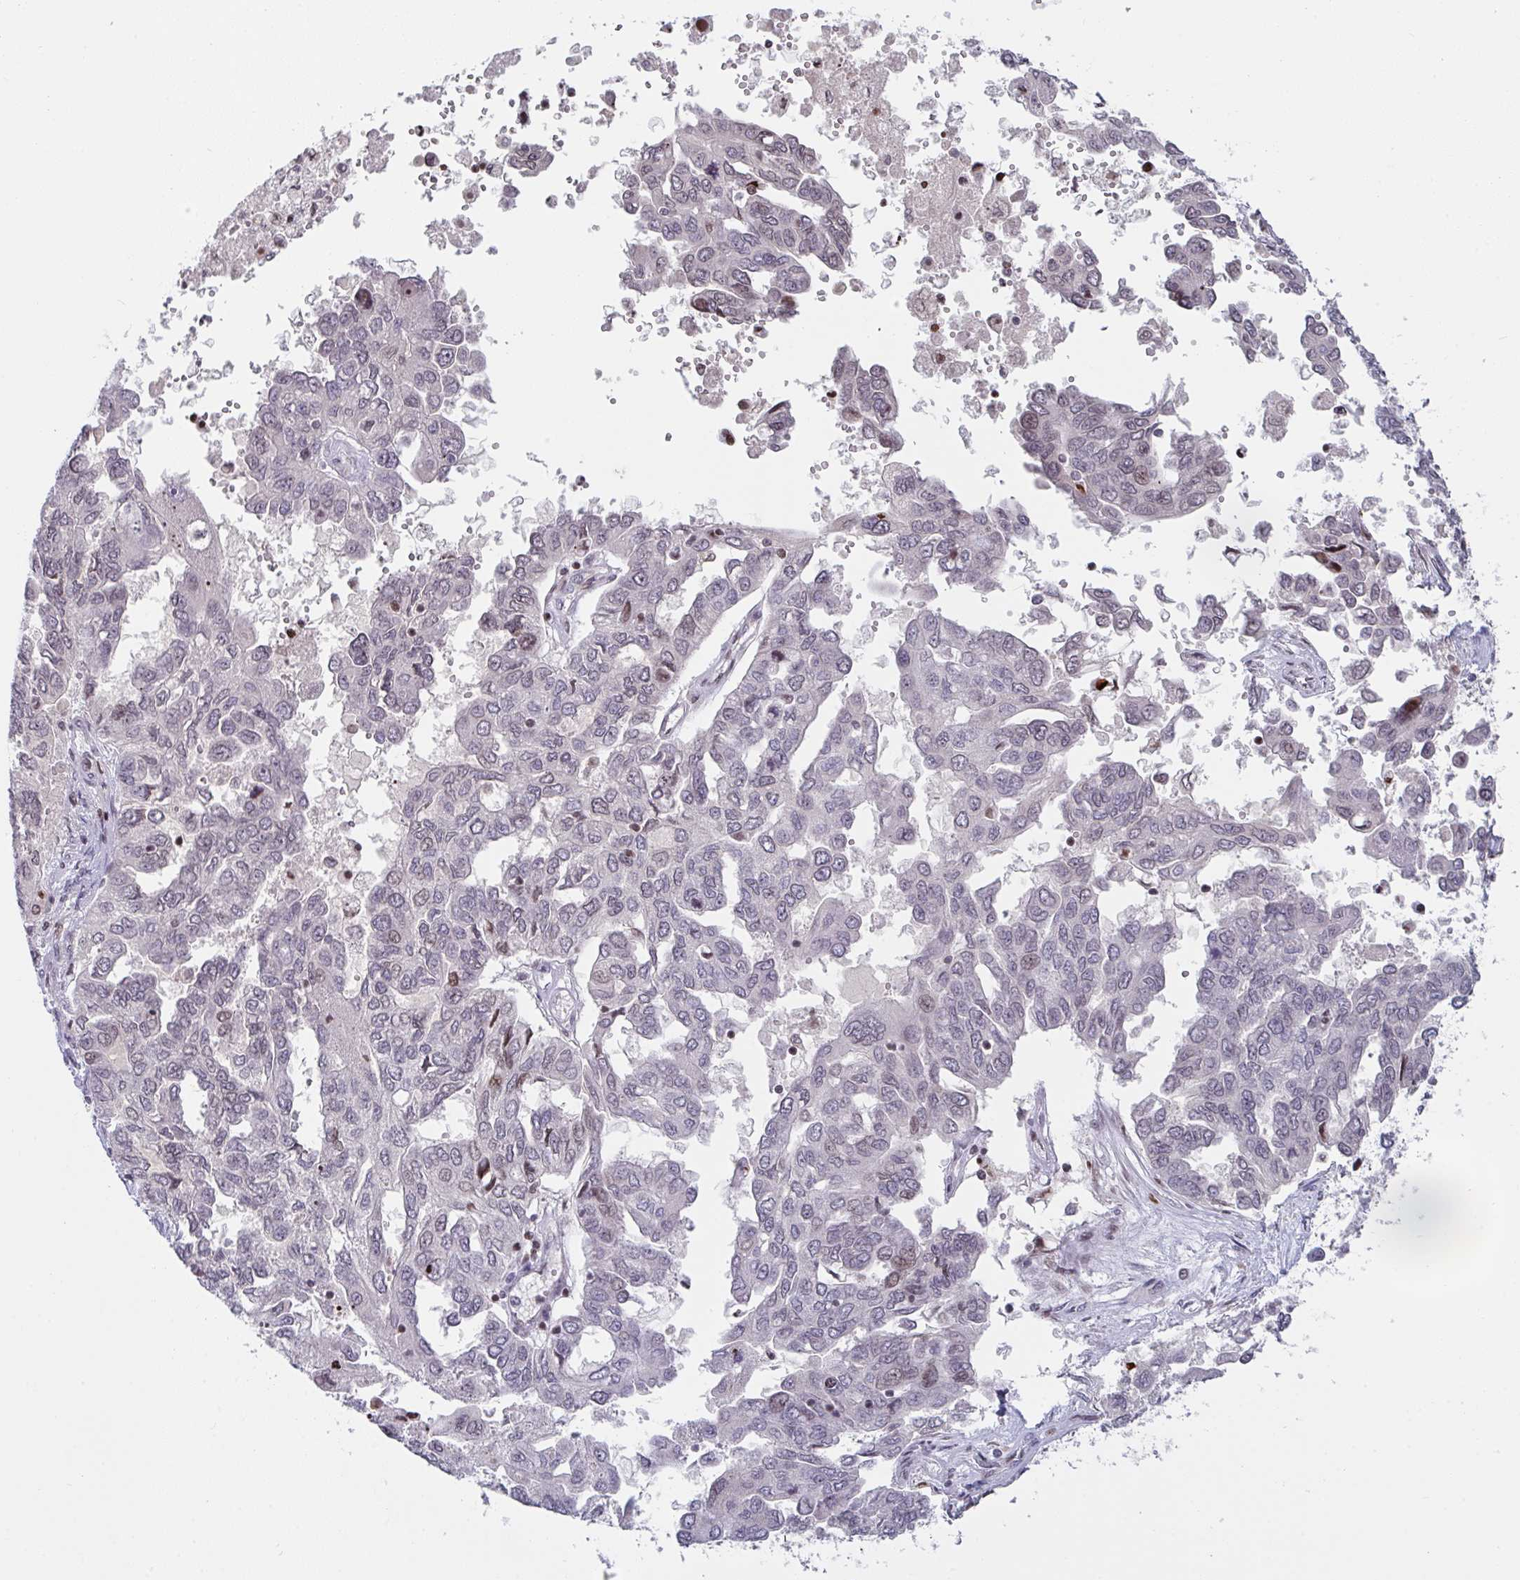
{"staining": {"intensity": "weak", "quantity": "<25%", "location": "nuclear"}, "tissue": "ovarian cancer", "cell_type": "Tumor cells", "image_type": "cancer", "snomed": [{"axis": "morphology", "description": "Cystadenocarcinoma, serous, NOS"}, {"axis": "topography", "description": "Ovary"}], "caption": "There is no significant expression in tumor cells of ovarian serous cystadenocarcinoma.", "gene": "PCDHB8", "patient": {"sex": "female", "age": 53}}